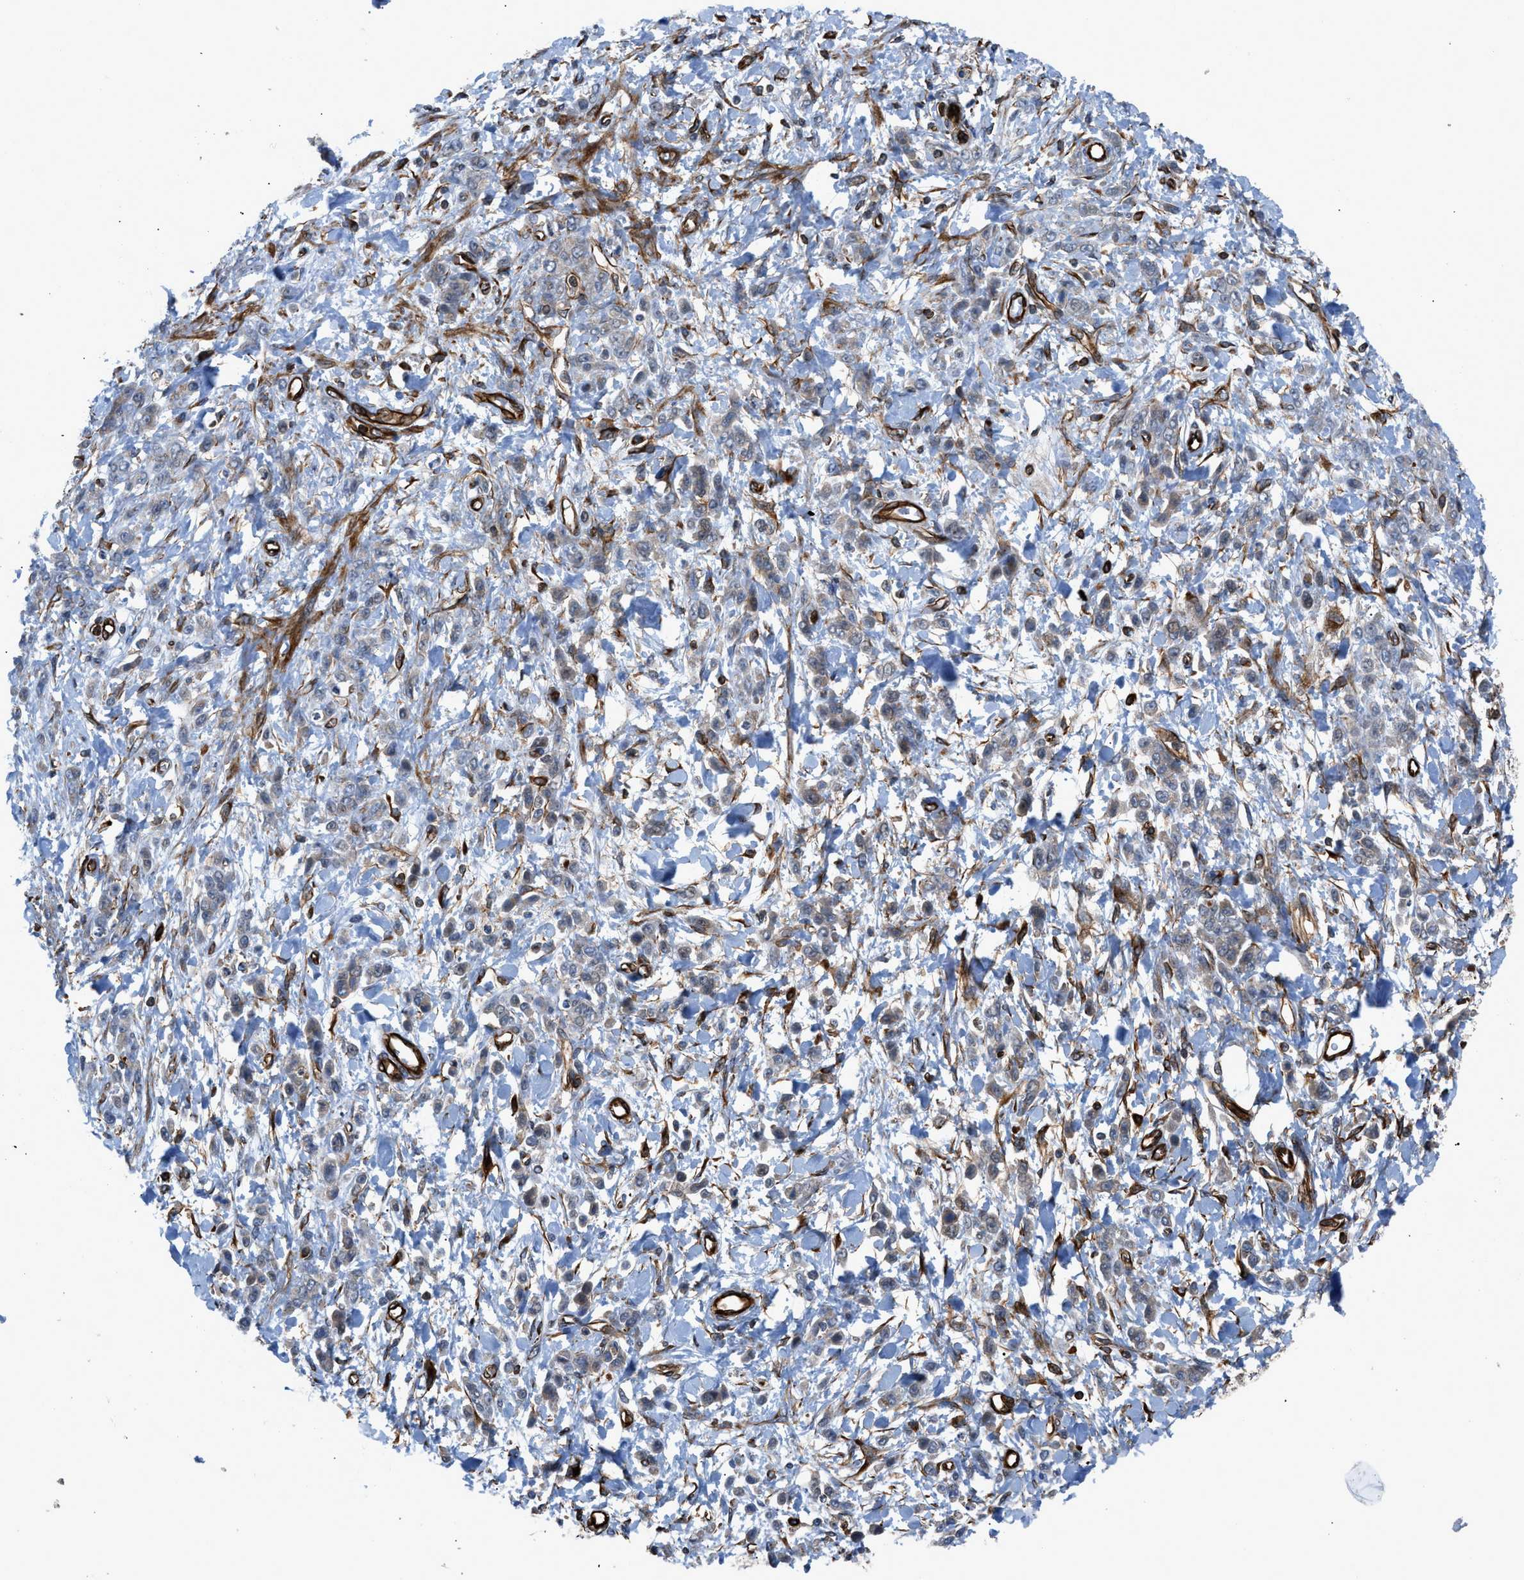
{"staining": {"intensity": "weak", "quantity": "<25%", "location": "cytoplasmic/membranous"}, "tissue": "stomach cancer", "cell_type": "Tumor cells", "image_type": "cancer", "snomed": [{"axis": "morphology", "description": "Normal tissue, NOS"}, {"axis": "morphology", "description": "Adenocarcinoma, NOS"}, {"axis": "topography", "description": "Stomach"}], "caption": "Protein analysis of stomach adenocarcinoma displays no significant expression in tumor cells.", "gene": "PTPRE", "patient": {"sex": "male", "age": 82}}